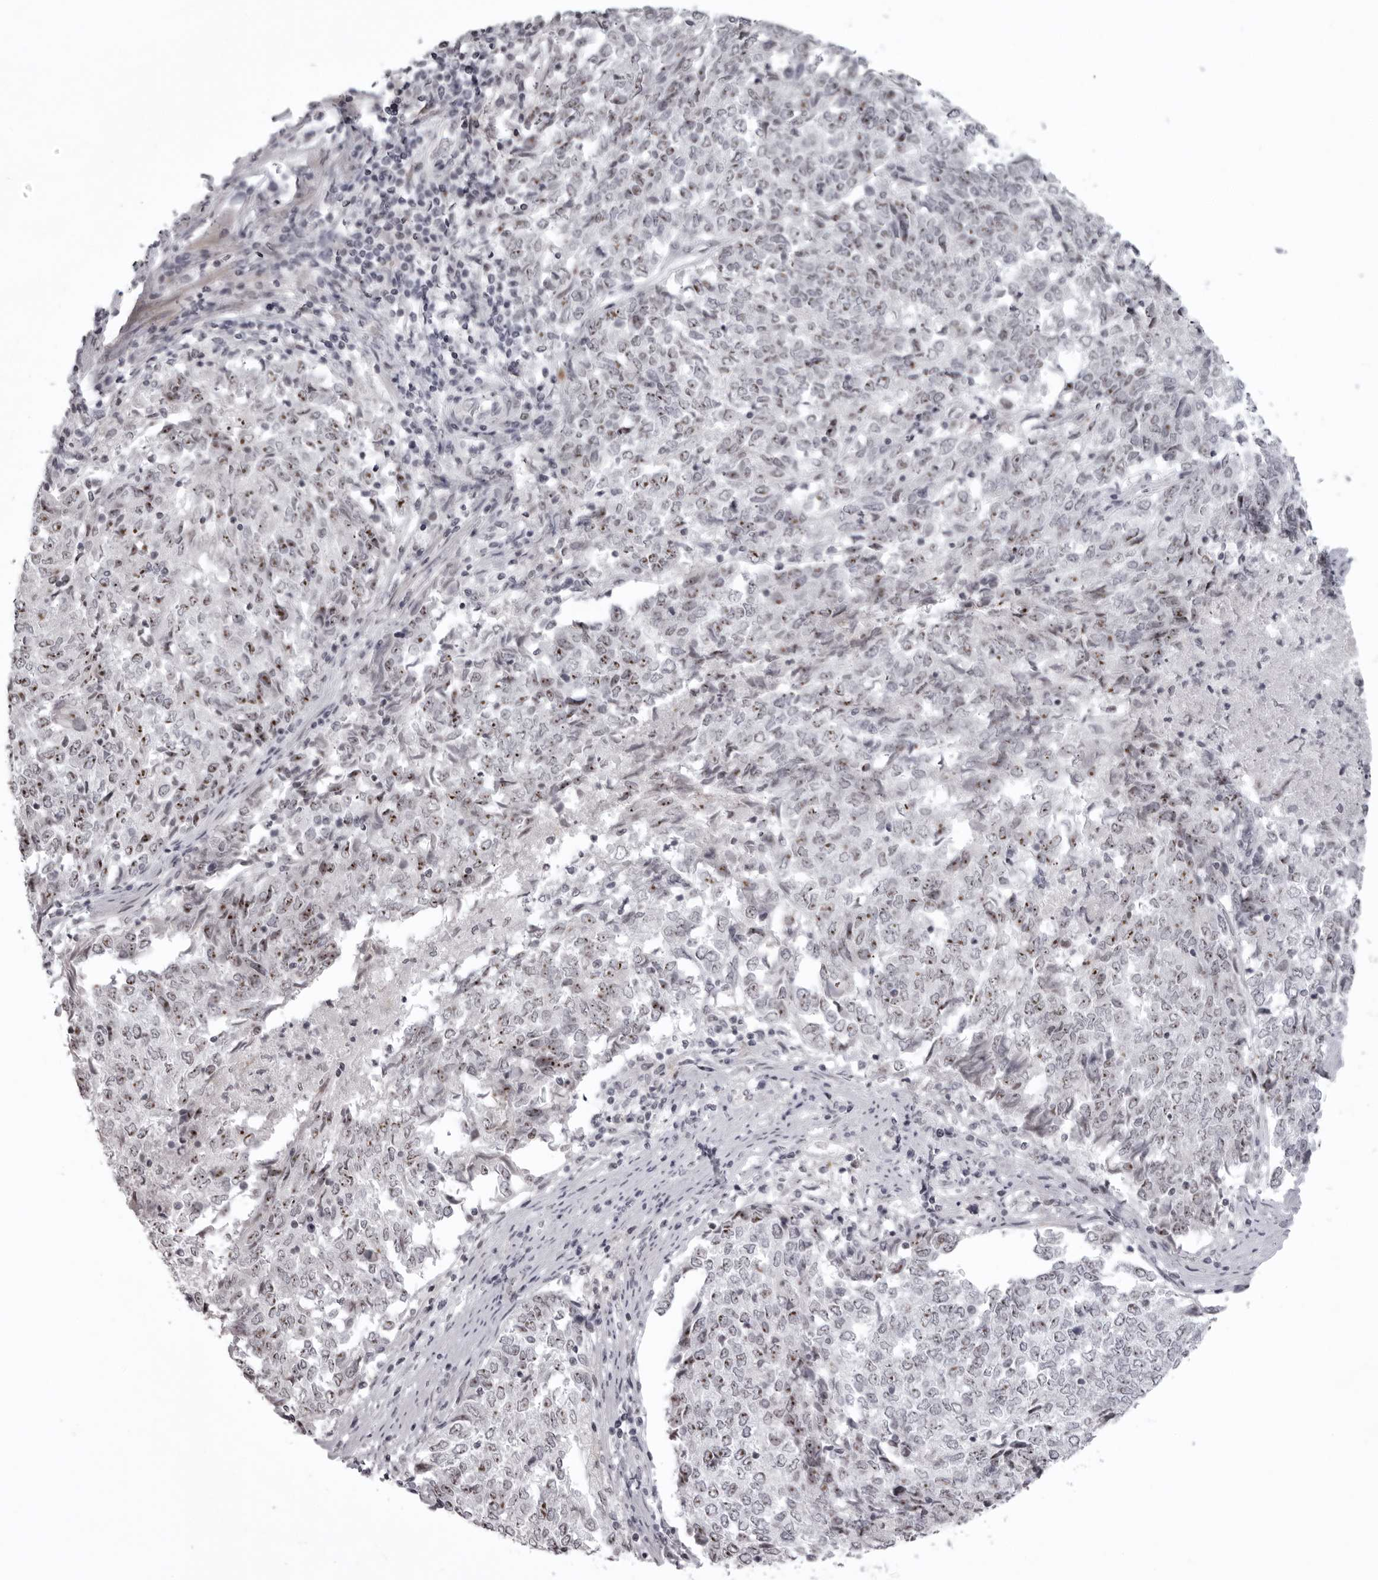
{"staining": {"intensity": "moderate", "quantity": "25%-75%", "location": "nuclear"}, "tissue": "endometrial cancer", "cell_type": "Tumor cells", "image_type": "cancer", "snomed": [{"axis": "morphology", "description": "Adenocarcinoma, NOS"}, {"axis": "topography", "description": "Endometrium"}], "caption": "Protein staining of endometrial cancer tissue exhibits moderate nuclear expression in approximately 25%-75% of tumor cells.", "gene": "HELZ", "patient": {"sex": "female", "age": 80}}